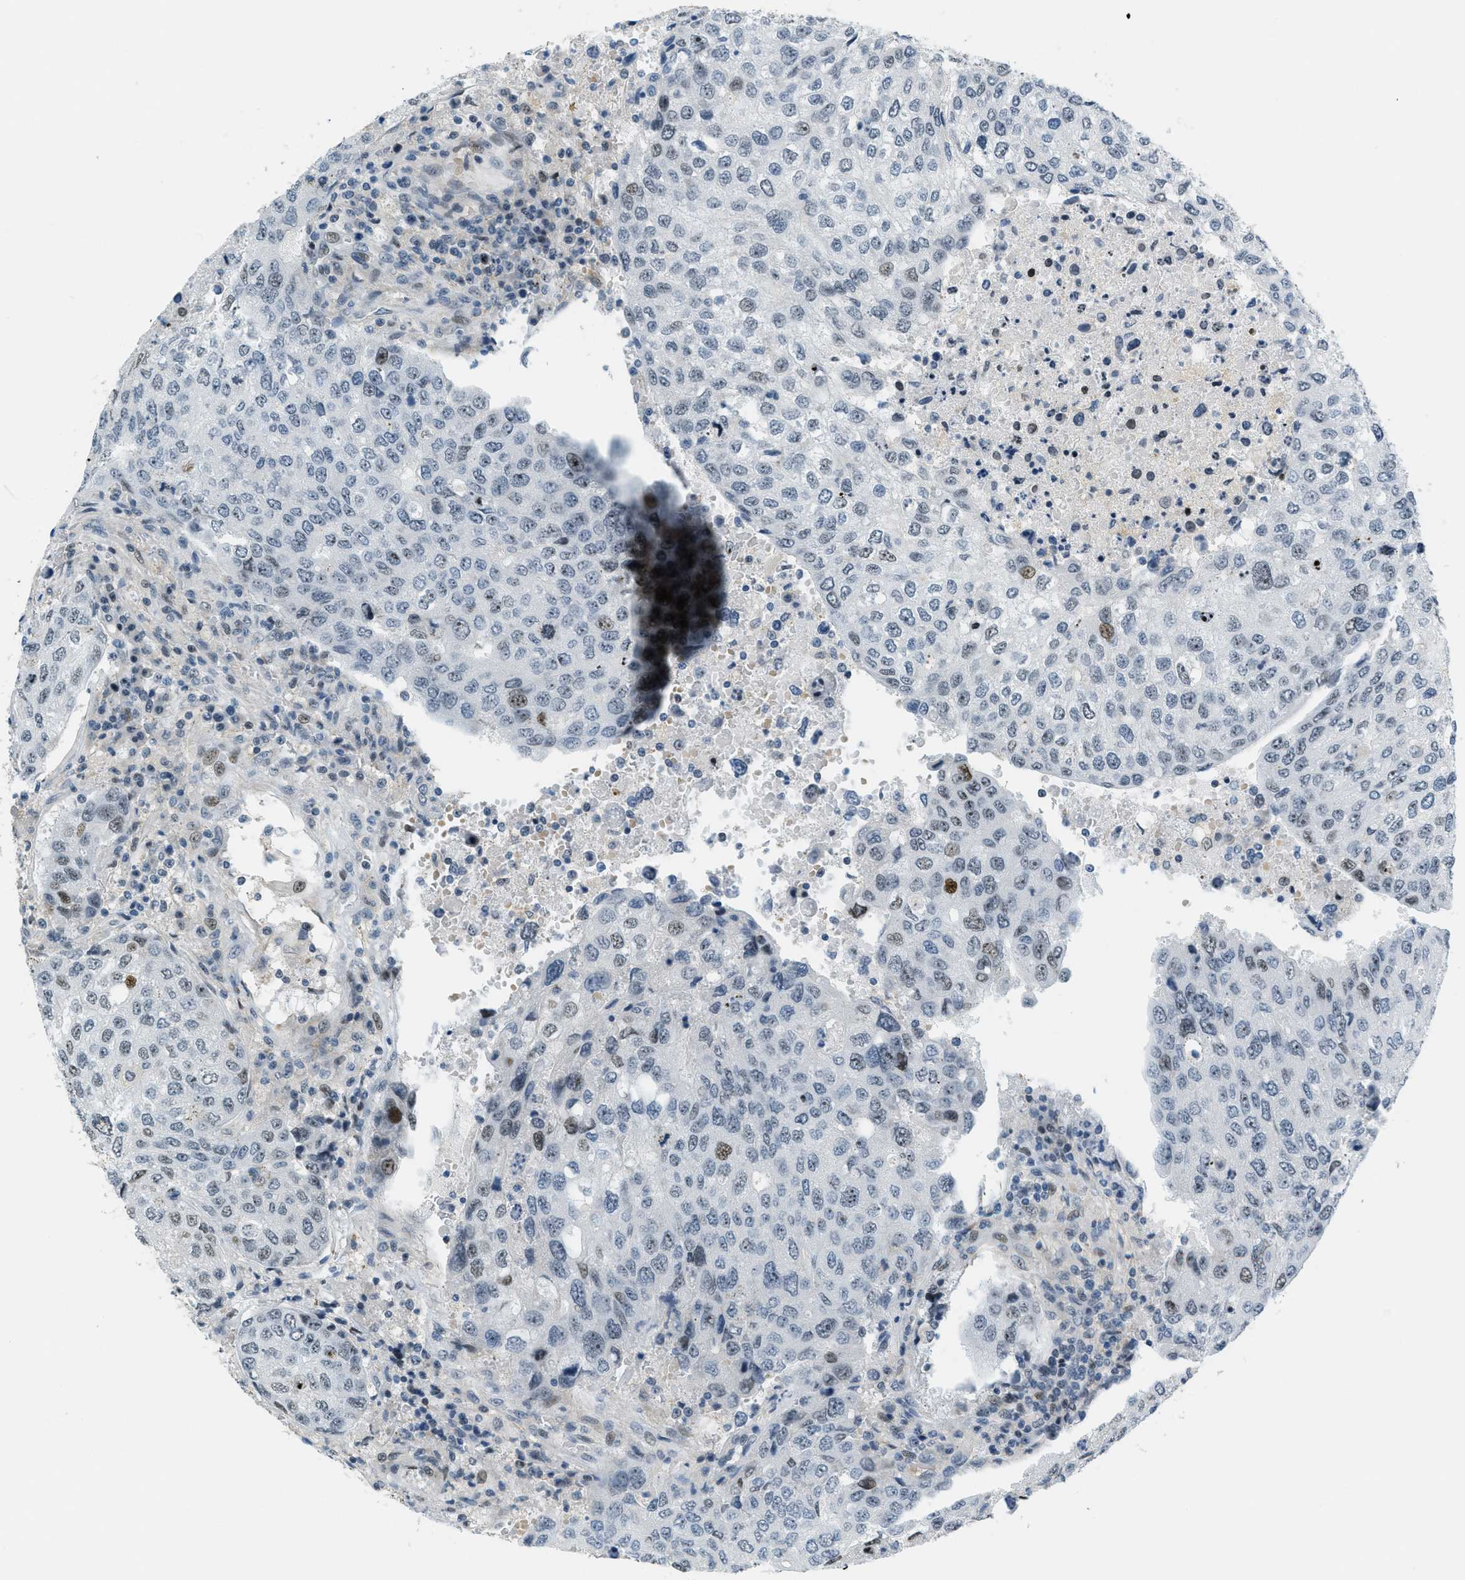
{"staining": {"intensity": "moderate", "quantity": "<25%", "location": "nuclear"}, "tissue": "urothelial cancer", "cell_type": "Tumor cells", "image_type": "cancer", "snomed": [{"axis": "morphology", "description": "Urothelial carcinoma, High grade"}, {"axis": "topography", "description": "Lymph node"}, {"axis": "topography", "description": "Urinary bladder"}], "caption": "The image displays immunohistochemical staining of urothelial carcinoma (high-grade). There is moderate nuclear expression is present in about <25% of tumor cells.", "gene": "ZDHHC23", "patient": {"sex": "male", "age": 51}}